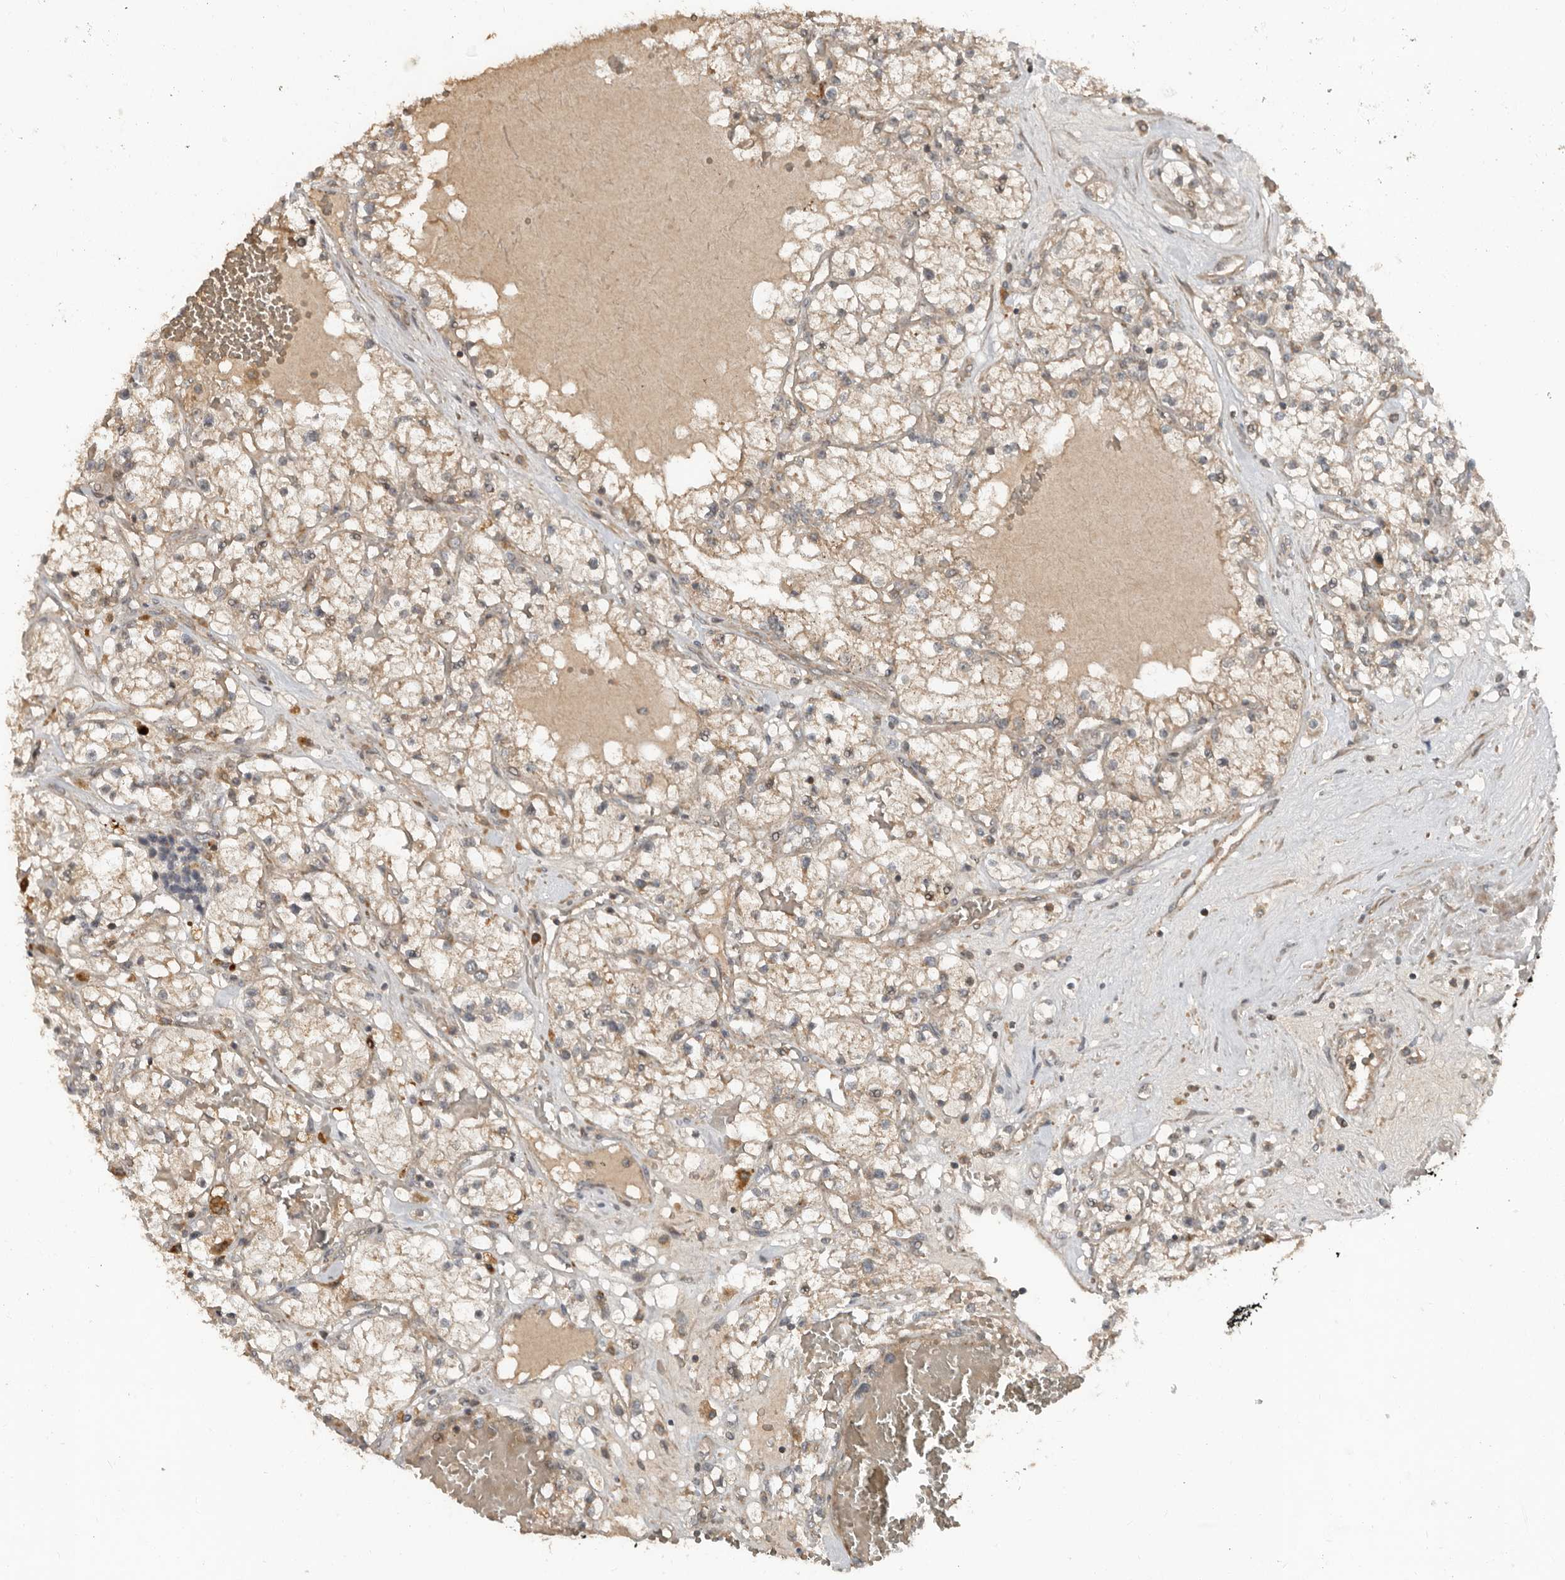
{"staining": {"intensity": "weak", "quantity": ">75%", "location": "cytoplasmic/membranous"}, "tissue": "renal cancer", "cell_type": "Tumor cells", "image_type": "cancer", "snomed": [{"axis": "morphology", "description": "Normal tissue, NOS"}, {"axis": "morphology", "description": "Adenocarcinoma, NOS"}, {"axis": "topography", "description": "Kidney"}], "caption": "Weak cytoplasmic/membranous protein expression is appreciated in approximately >75% of tumor cells in adenocarcinoma (renal). The protein of interest is stained brown, and the nuclei are stained in blue (DAB (3,3'-diaminobenzidine) IHC with brightfield microscopy, high magnification).", "gene": "SLC6A7", "patient": {"sex": "male", "age": 68}}